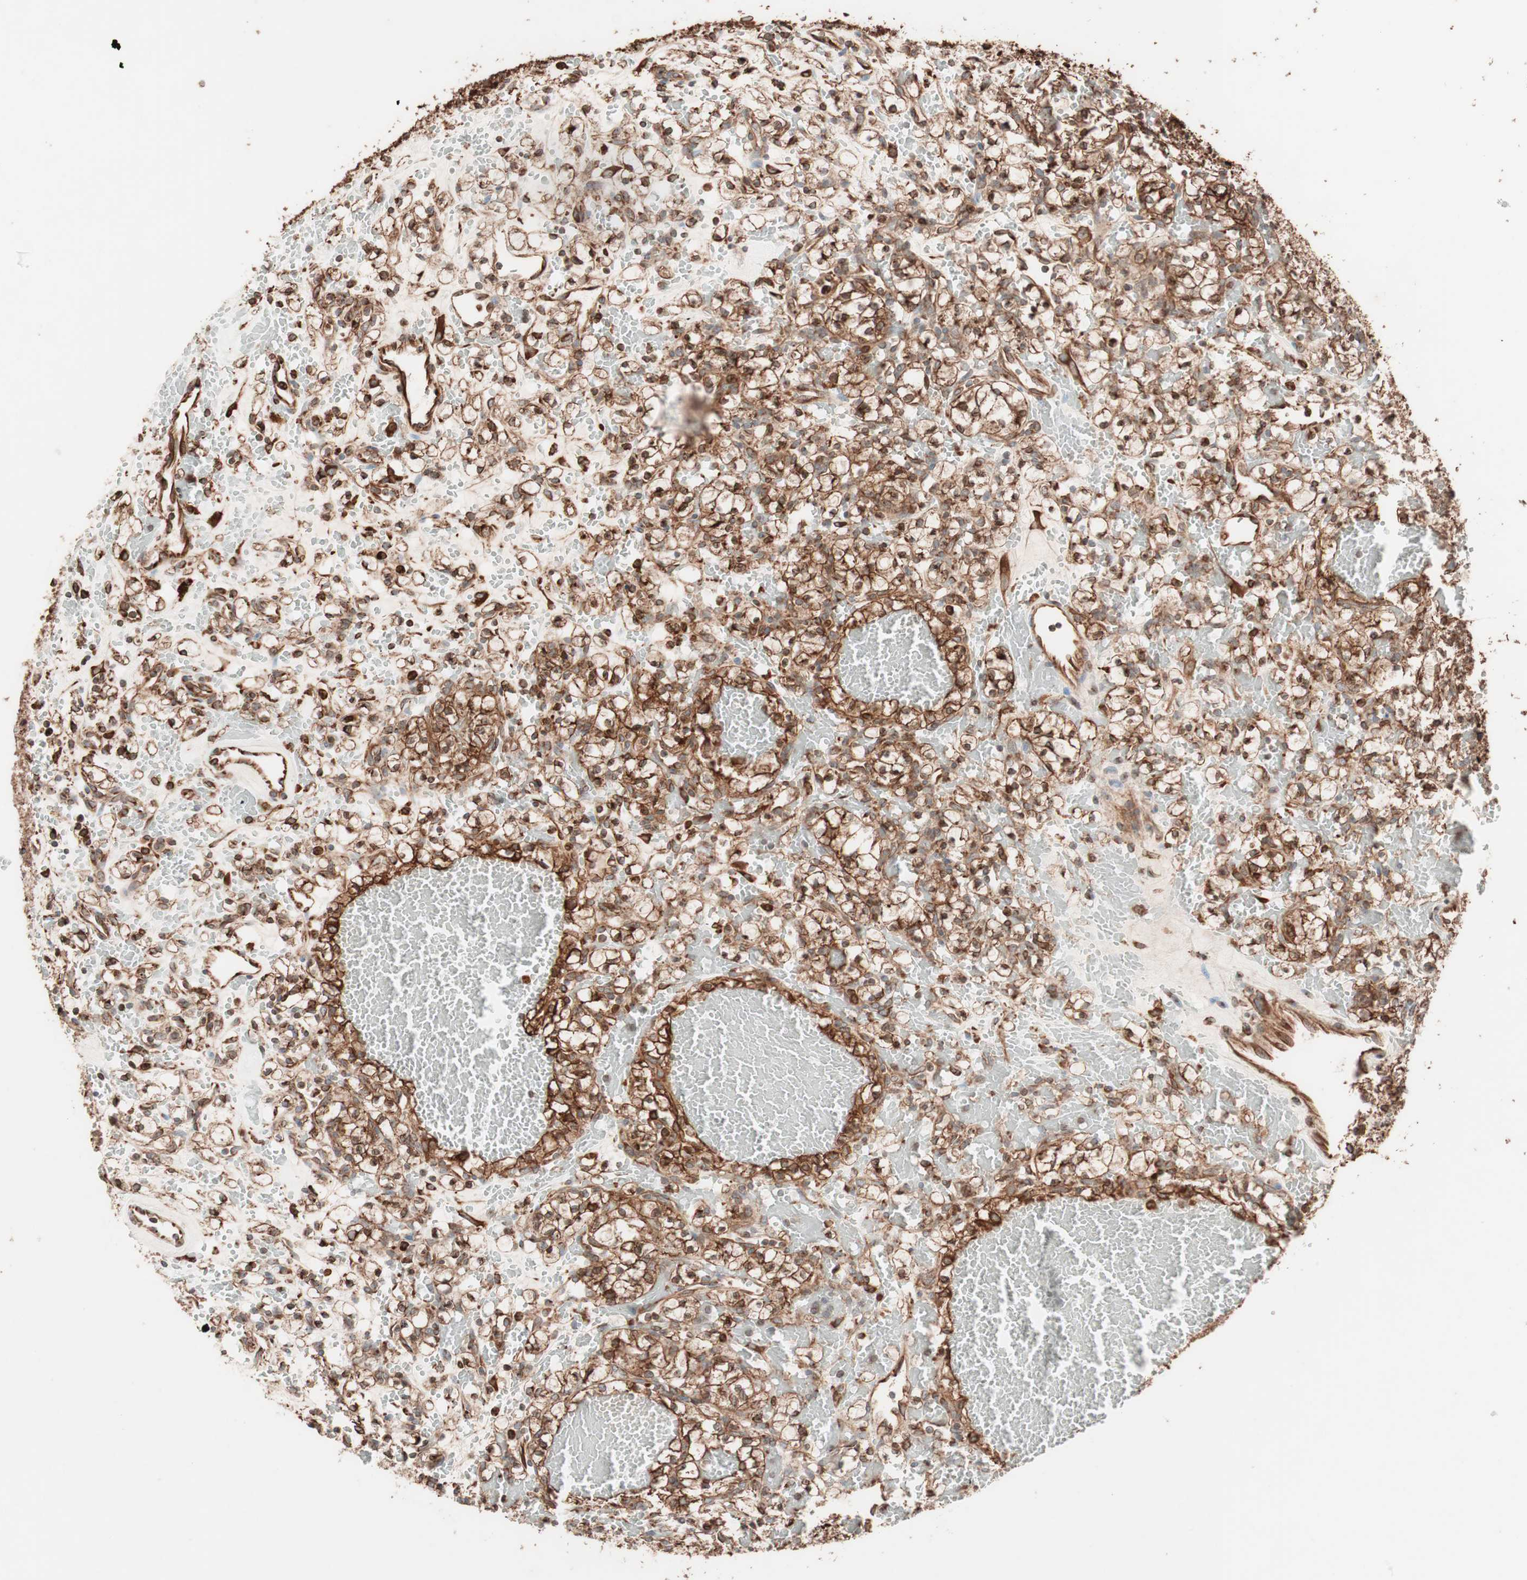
{"staining": {"intensity": "strong", "quantity": ">75%", "location": "cytoplasmic/membranous,nuclear"}, "tissue": "renal cancer", "cell_type": "Tumor cells", "image_type": "cancer", "snomed": [{"axis": "morphology", "description": "Adenocarcinoma, NOS"}, {"axis": "topography", "description": "Kidney"}], "caption": "Tumor cells reveal strong cytoplasmic/membranous and nuclear positivity in approximately >75% of cells in renal cancer.", "gene": "VEGFA", "patient": {"sex": "female", "age": 60}}